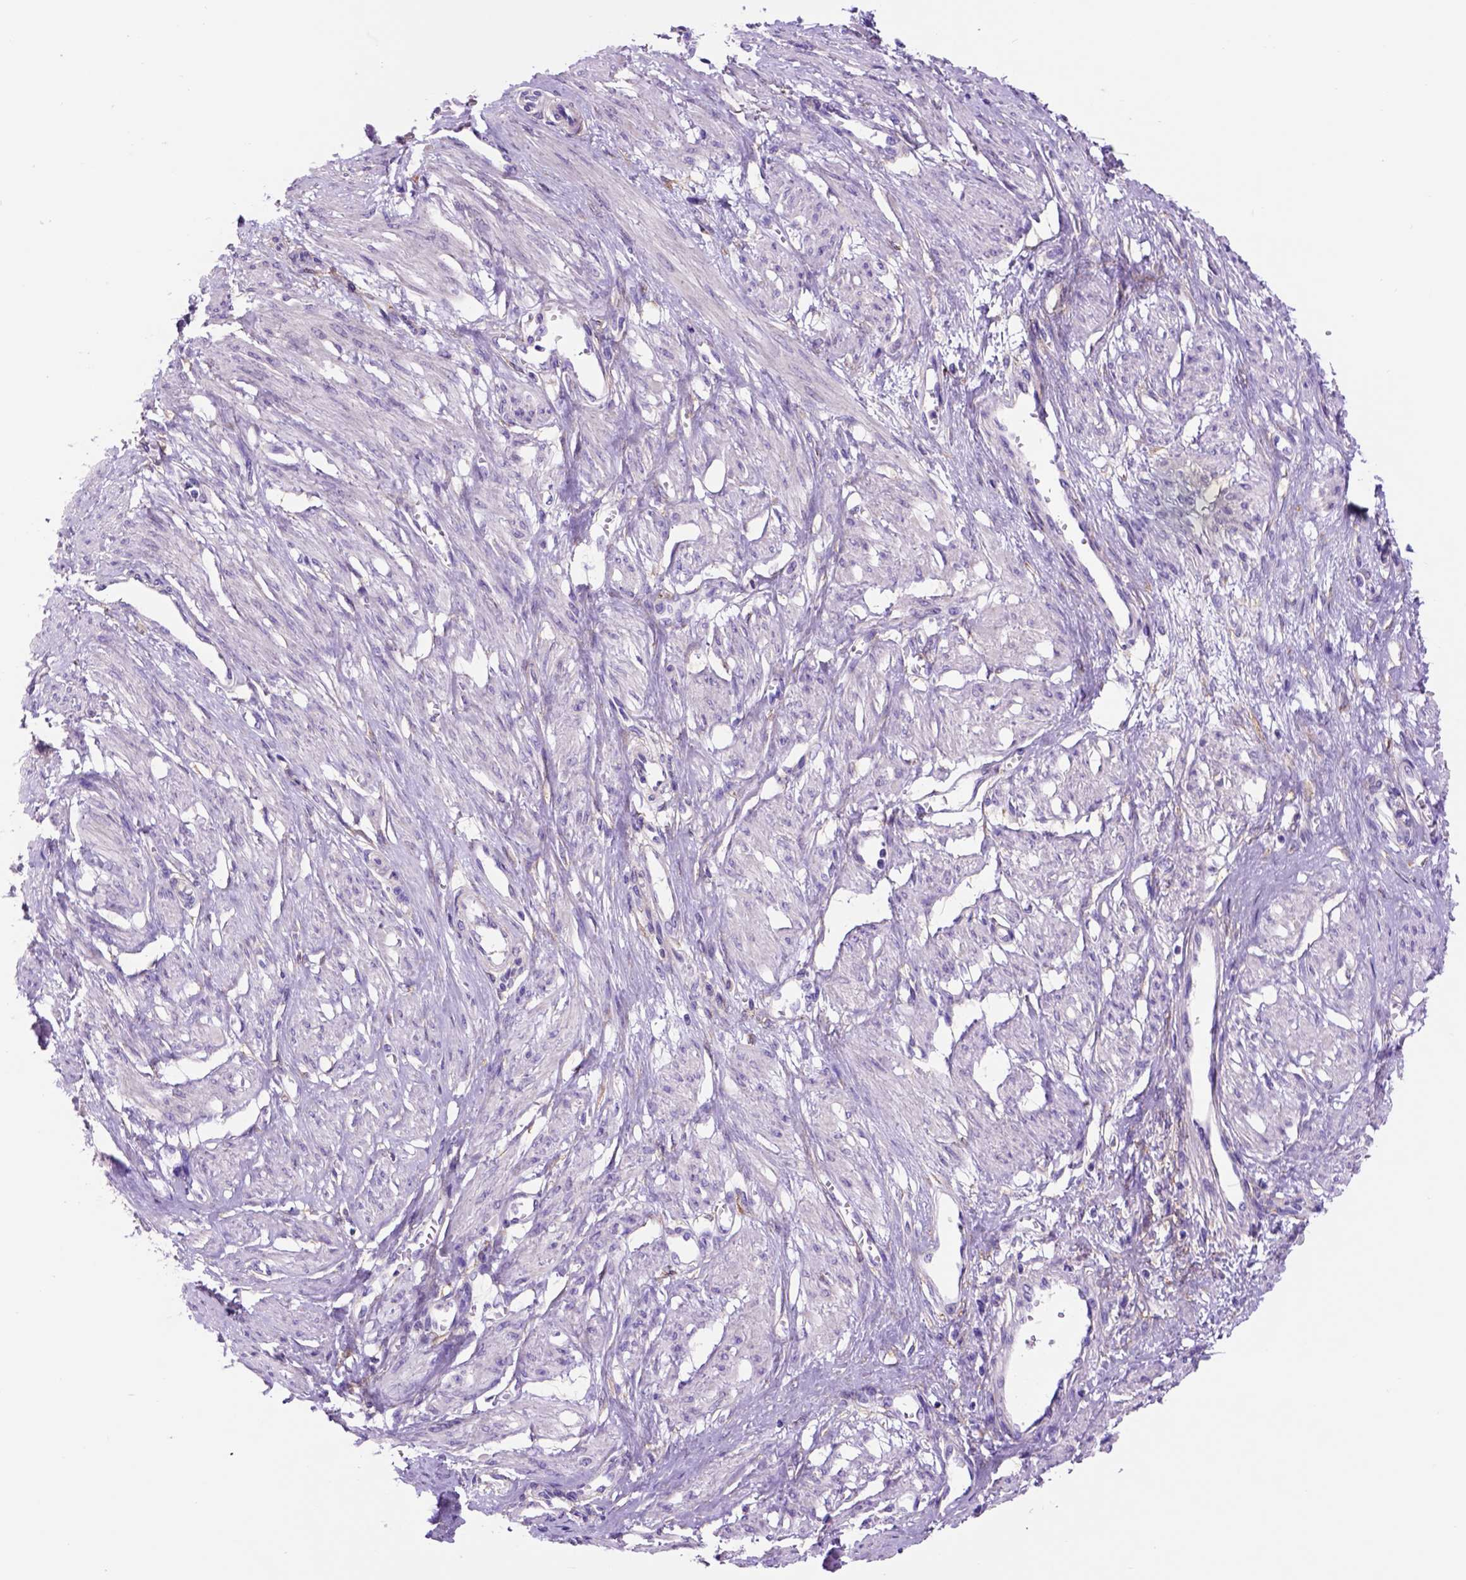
{"staining": {"intensity": "negative", "quantity": "none", "location": "none"}, "tissue": "smooth muscle", "cell_type": "Smooth muscle cells", "image_type": "normal", "snomed": [{"axis": "morphology", "description": "Normal tissue, NOS"}, {"axis": "topography", "description": "Smooth muscle"}, {"axis": "topography", "description": "Uterus"}], "caption": "The micrograph exhibits no staining of smooth muscle cells in normal smooth muscle. (Brightfield microscopy of DAB (3,3'-diaminobenzidine) immunohistochemistry at high magnification).", "gene": "EGFR", "patient": {"sex": "female", "age": 39}}